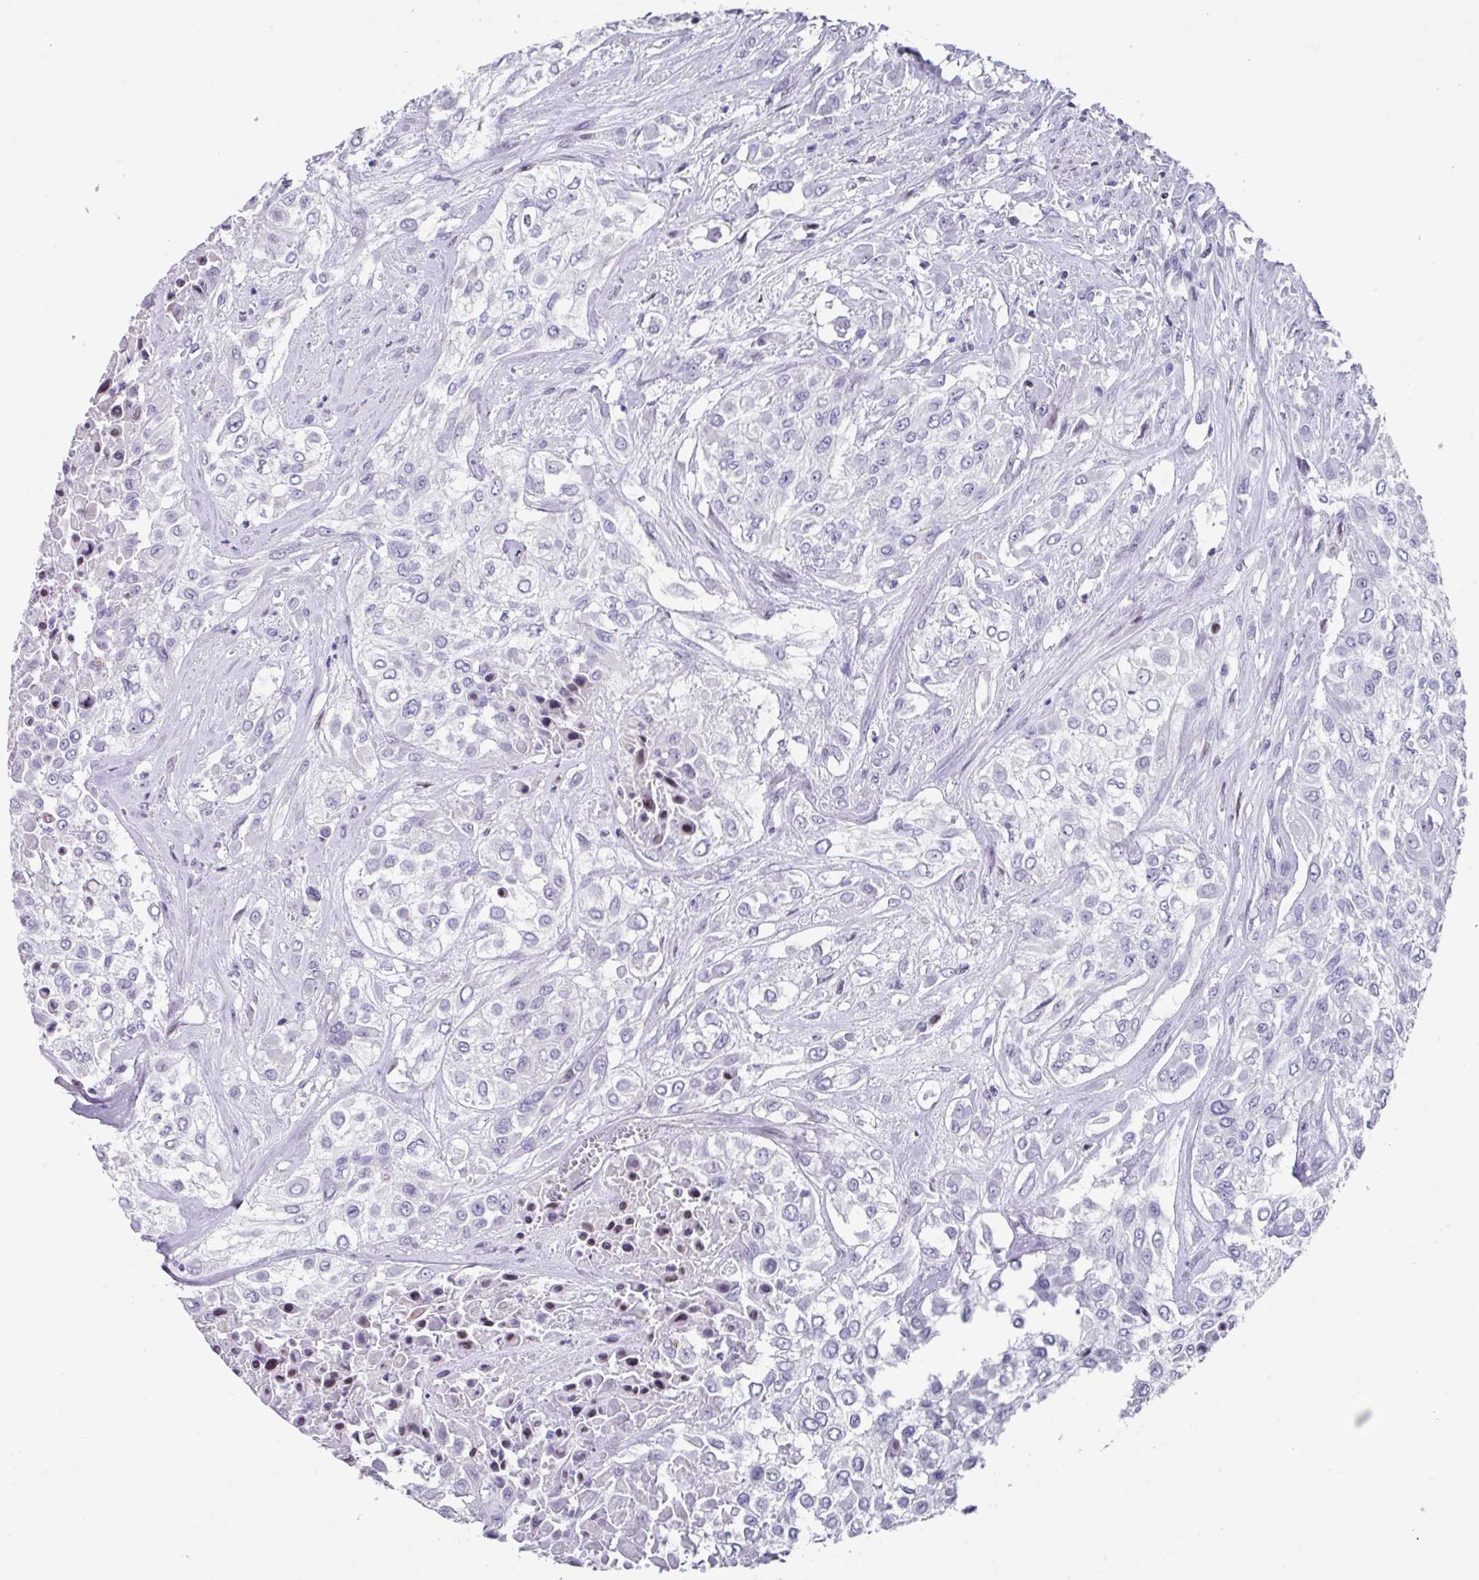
{"staining": {"intensity": "negative", "quantity": "none", "location": "none"}, "tissue": "urothelial cancer", "cell_type": "Tumor cells", "image_type": "cancer", "snomed": [{"axis": "morphology", "description": "Urothelial carcinoma, High grade"}, {"axis": "topography", "description": "Urinary bladder"}], "caption": "Immunohistochemistry (IHC) photomicrograph of neoplastic tissue: human urothelial carcinoma (high-grade) stained with DAB (3,3'-diaminobenzidine) reveals no significant protein staining in tumor cells.", "gene": "TCF3", "patient": {"sex": "male", "age": 57}}